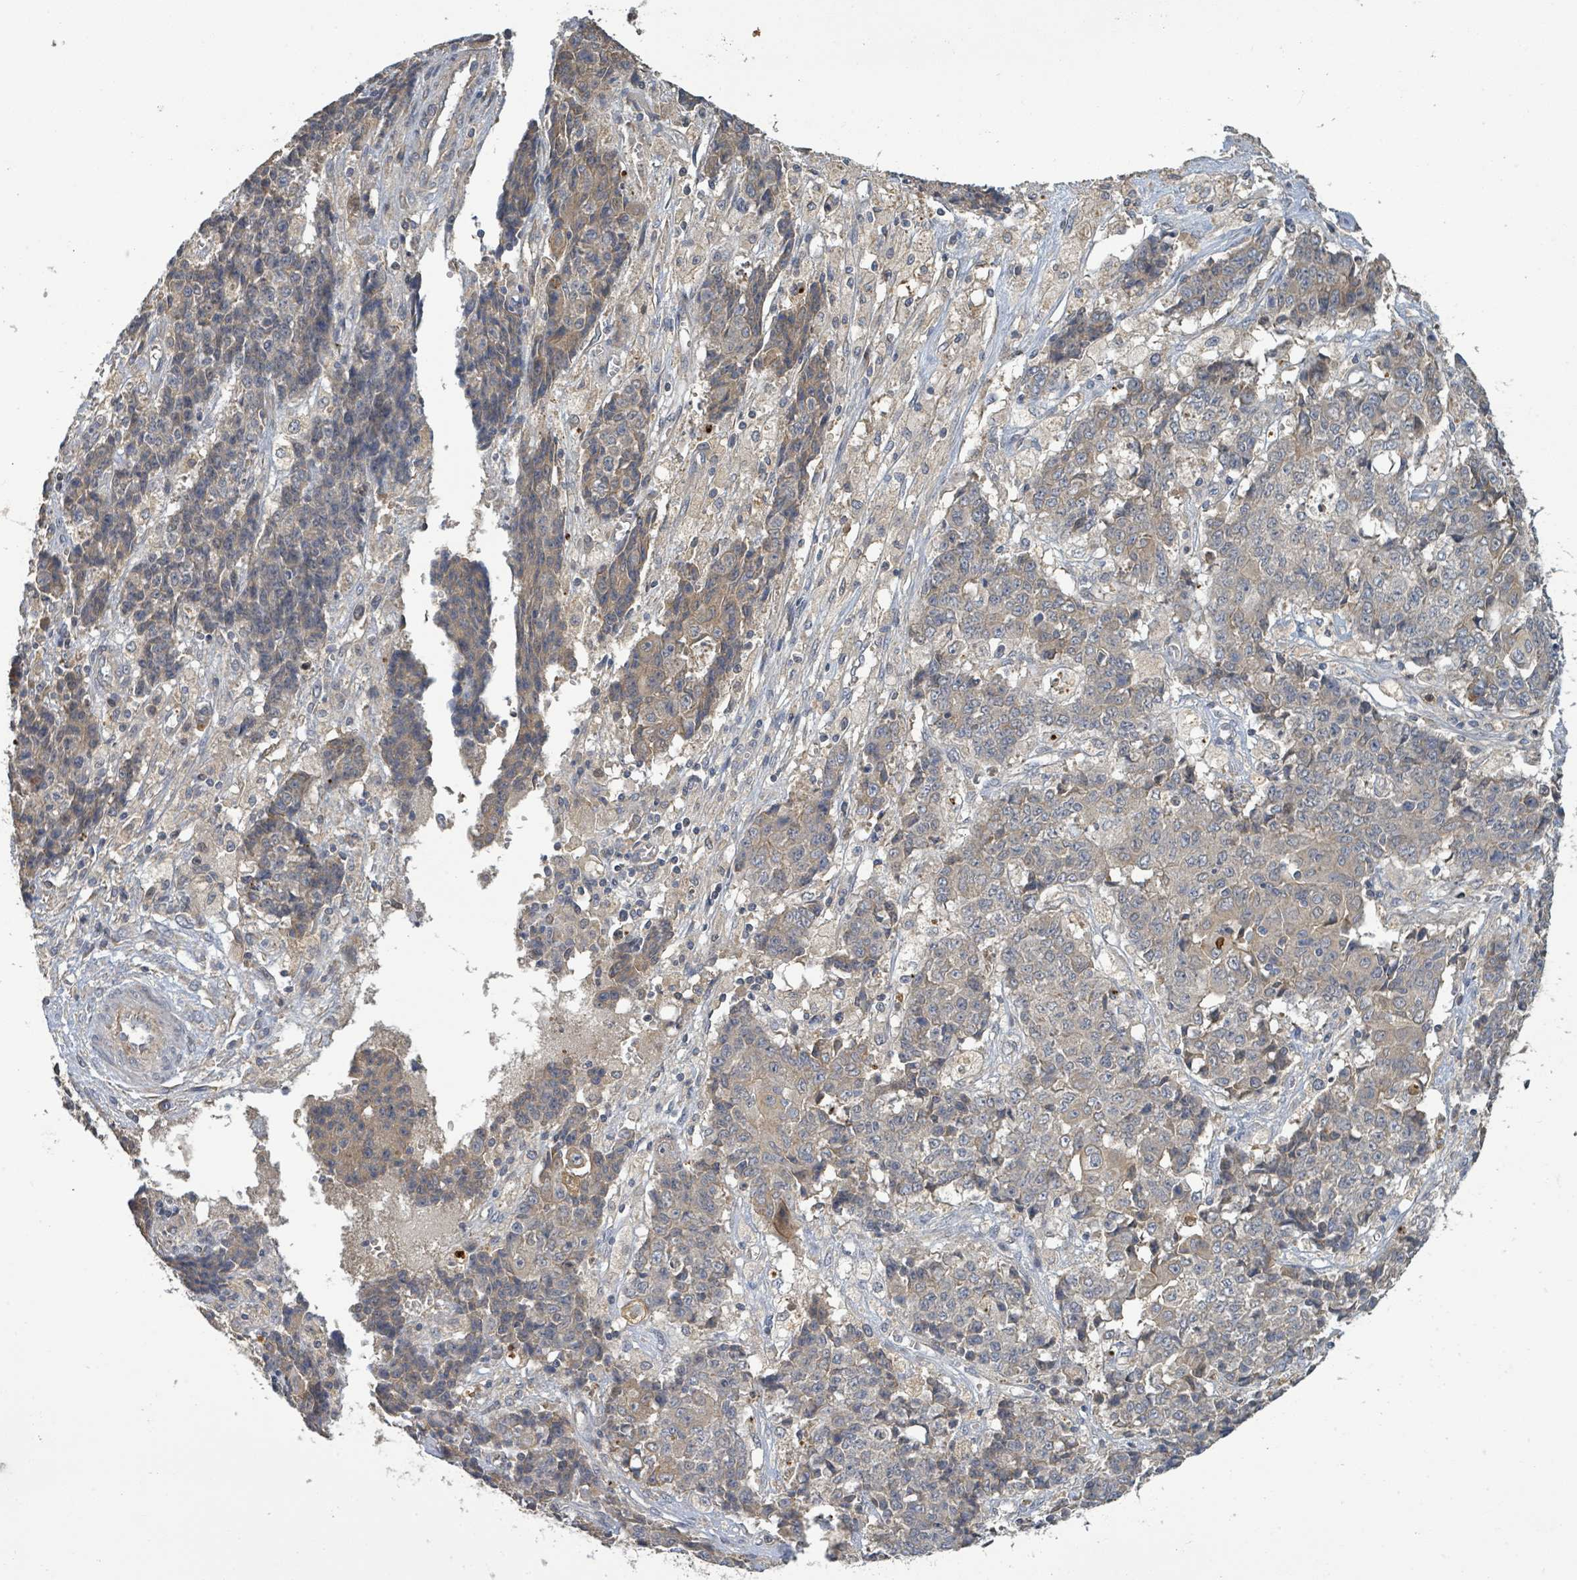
{"staining": {"intensity": "weak", "quantity": "<25%", "location": "cytoplasmic/membranous"}, "tissue": "ovarian cancer", "cell_type": "Tumor cells", "image_type": "cancer", "snomed": [{"axis": "morphology", "description": "Carcinoma, endometroid"}, {"axis": "topography", "description": "Ovary"}], "caption": "This image is of ovarian cancer (endometroid carcinoma) stained with immunohistochemistry (IHC) to label a protein in brown with the nuclei are counter-stained blue. There is no expression in tumor cells.", "gene": "STARD4", "patient": {"sex": "female", "age": 42}}